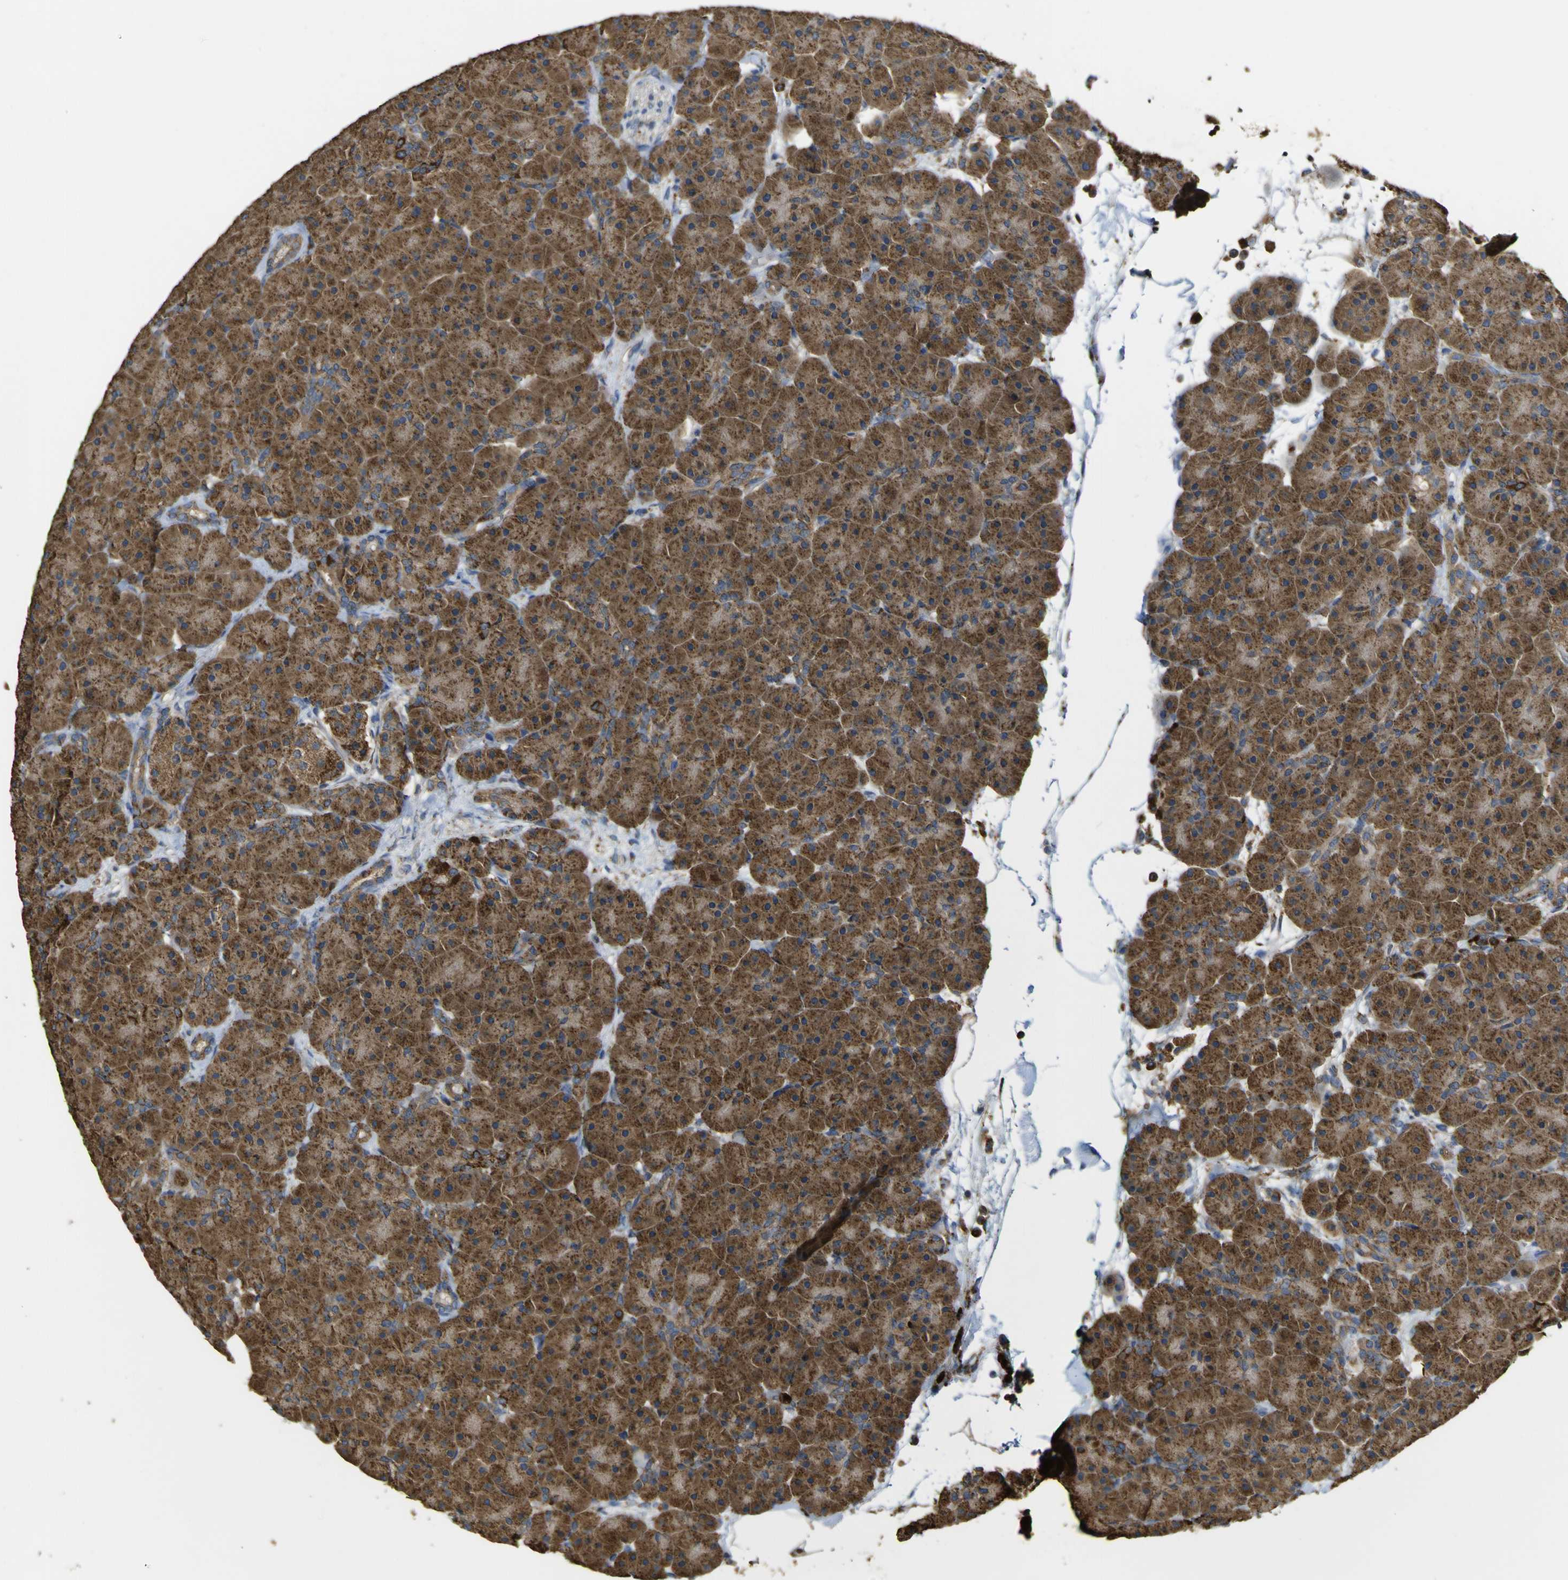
{"staining": {"intensity": "strong", "quantity": ">75%", "location": "cytoplasmic/membranous"}, "tissue": "pancreas", "cell_type": "Exocrine glandular cells", "image_type": "normal", "snomed": [{"axis": "morphology", "description": "Normal tissue, NOS"}, {"axis": "topography", "description": "Pancreas"}], "caption": "DAB immunohistochemical staining of unremarkable human pancreas exhibits strong cytoplasmic/membranous protein staining in approximately >75% of exocrine glandular cells. (DAB (3,3'-diaminobenzidine) IHC, brown staining for protein, blue staining for nuclei).", "gene": "ACSL3", "patient": {"sex": "male", "age": 66}}